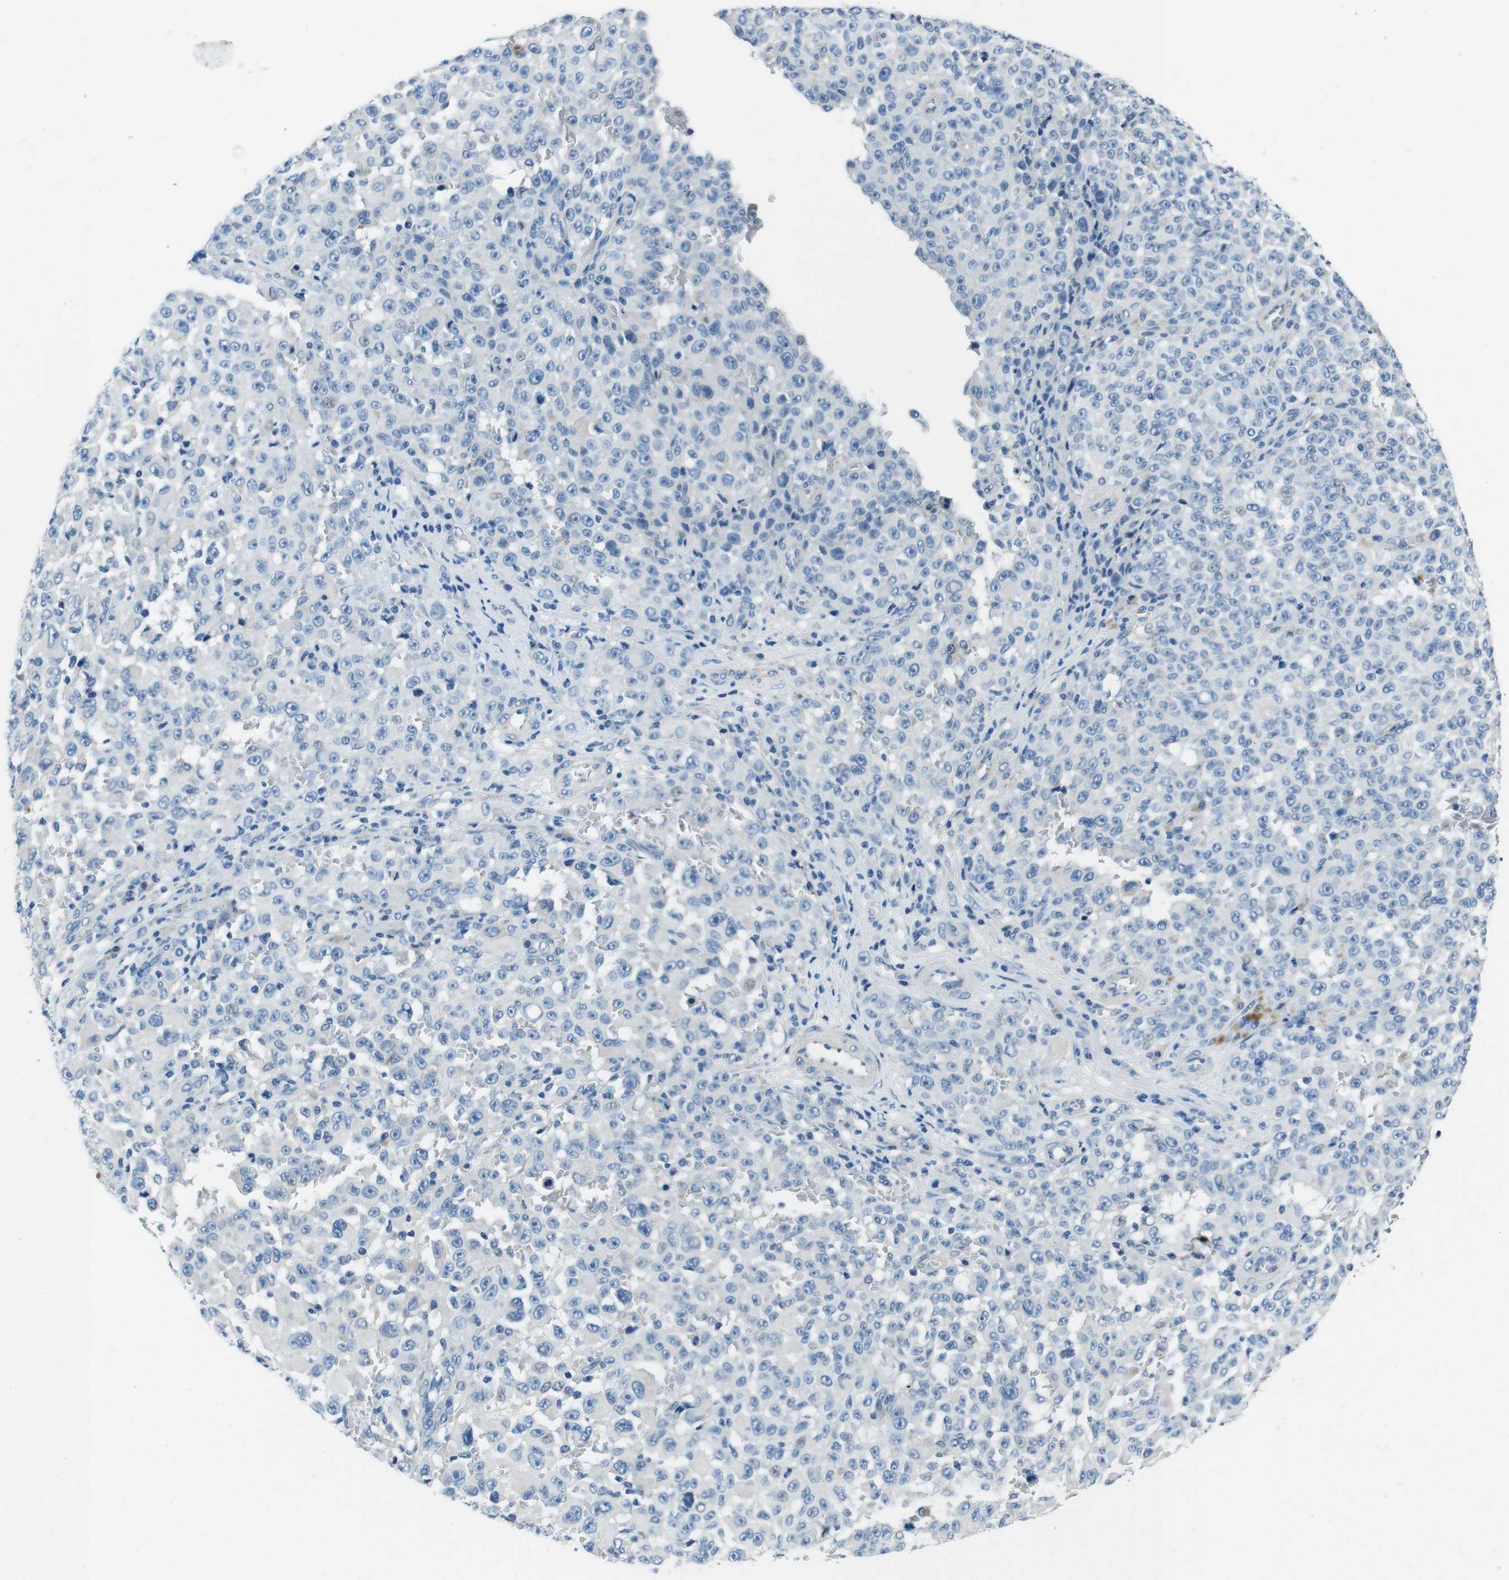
{"staining": {"intensity": "negative", "quantity": "none", "location": "none"}, "tissue": "melanoma", "cell_type": "Tumor cells", "image_type": "cancer", "snomed": [{"axis": "morphology", "description": "Malignant melanoma, NOS"}, {"axis": "topography", "description": "Skin"}], "caption": "An immunohistochemistry image of melanoma is shown. There is no staining in tumor cells of melanoma.", "gene": "CASQ1", "patient": {"sex": "female", "age": 82}}